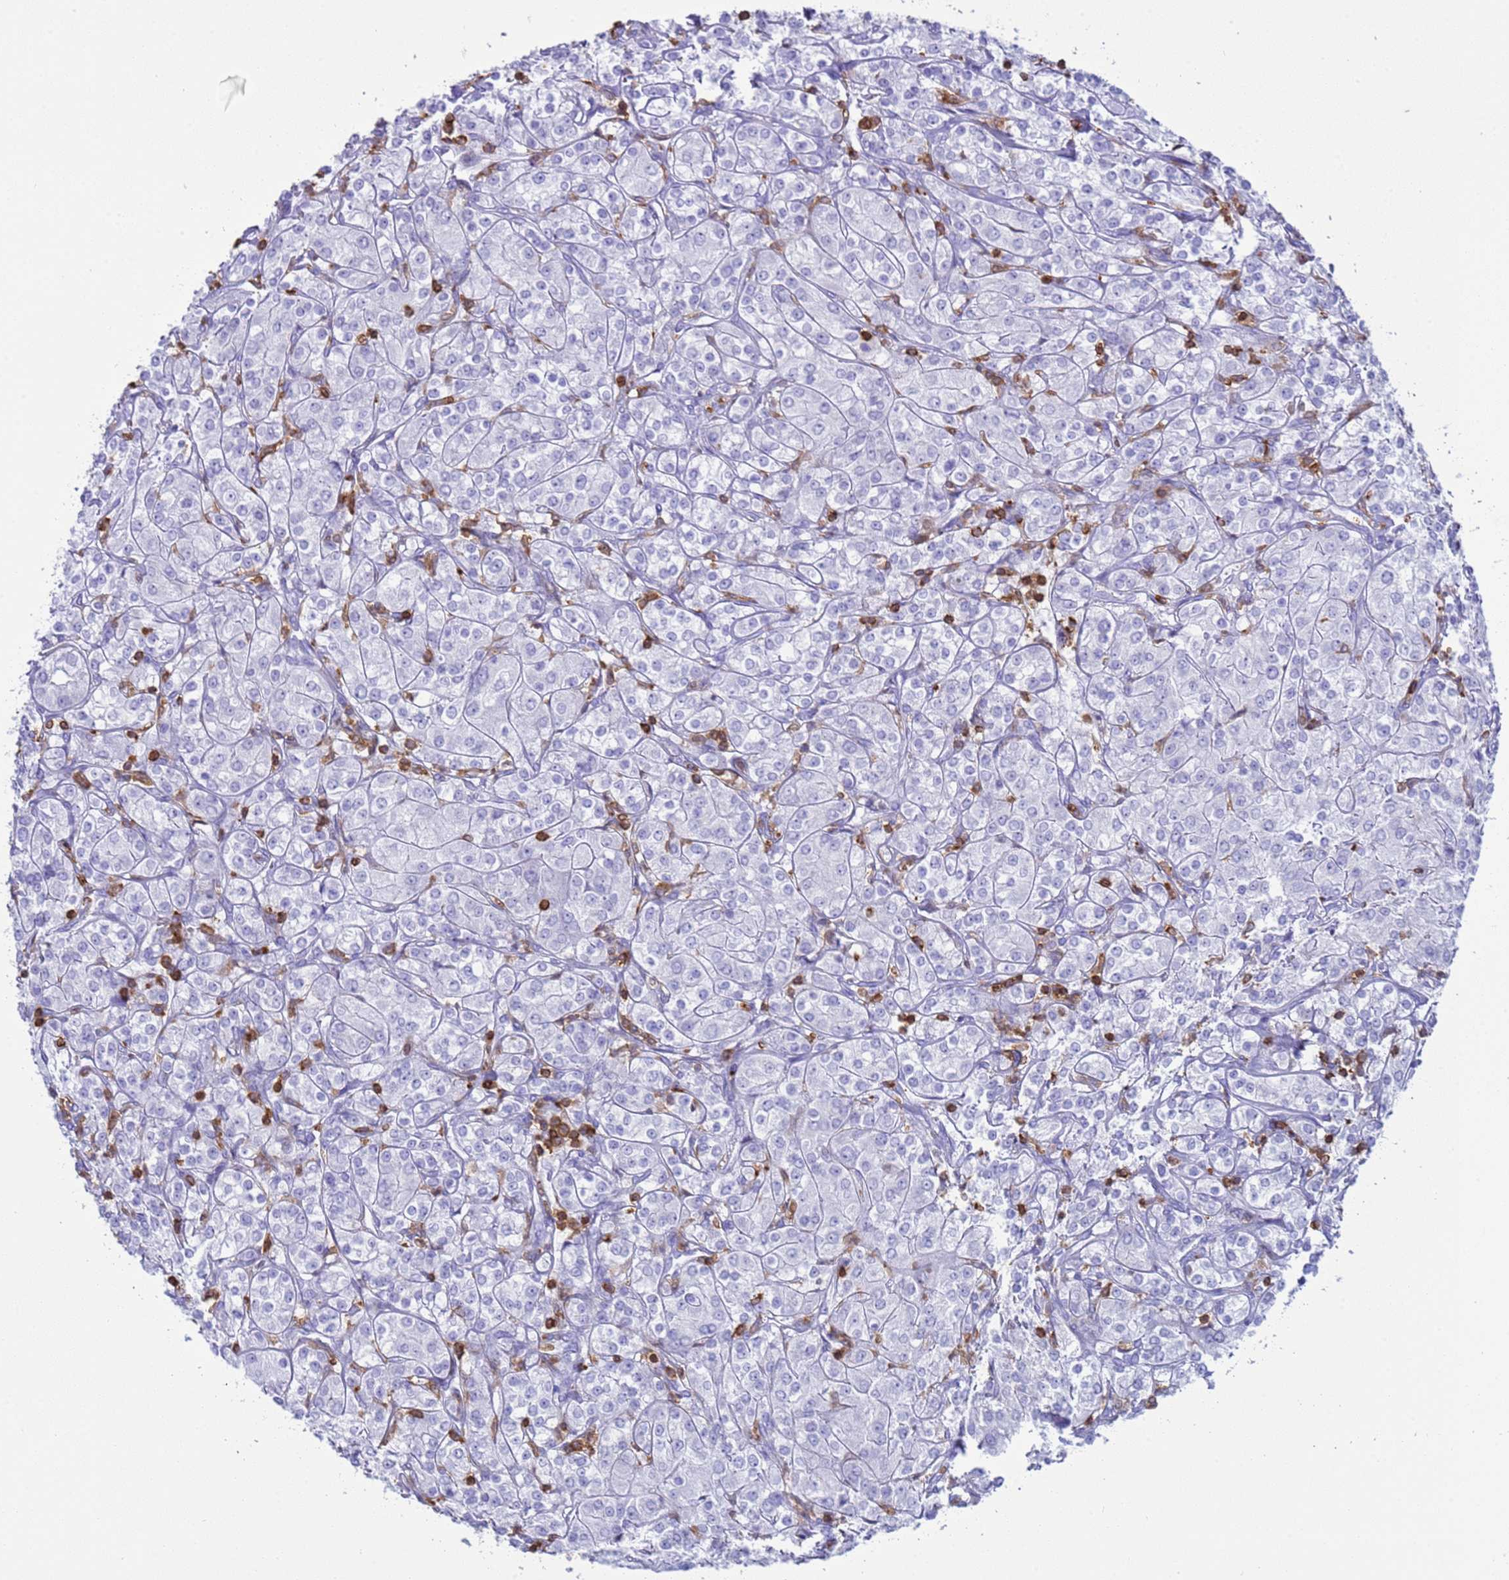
{"staining": {"intensity": "negative", "quantity": "none", "location": "none"}, "tissue": "renal cancer", "cell_type": "Tumor cells", "image_type": "cancer", "snomed": [{"axis": "morphology", "description": "Adenocarcinoma, NOS"}, {"axis": "topography", "description": "Kidney"}], "caption": "Immunohistochemical staining of human renal adenocarcinoma reveals no significant positivity in tumor cells.", "gene": "IRF5", "patient": {"sex": "male", "age": 77}}